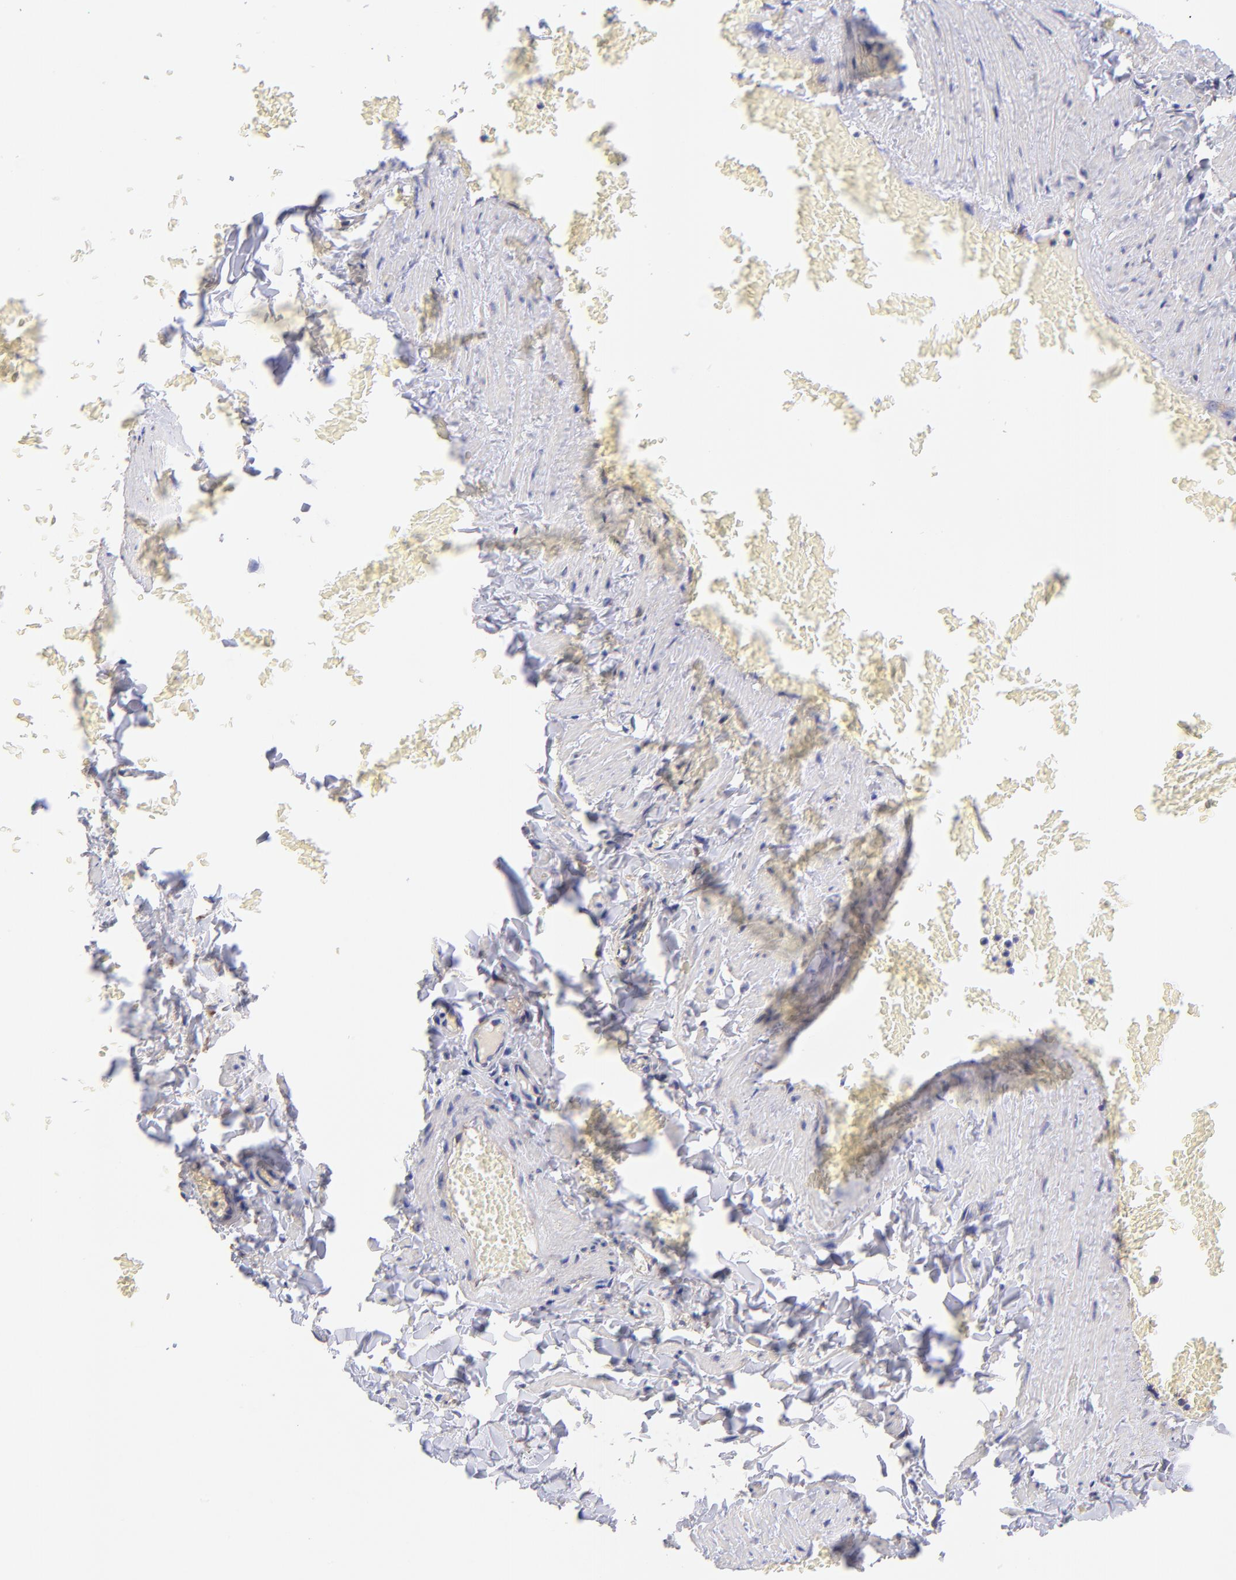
{"staining": {"intensity": "negative", "quantity": "none", "location": "none"}, "tissue": "soft tissue", "cell_type": "Fibroblasts", "image_type": "normal", "snomed": [{"axis": "morphology", "description": "Normal tissue, NOS"}, {"axis": "topography", "description": "Vascular tissue"}], "caption": "DAB (3,3'-diaminobenzidine) immunohistochemical staining of benign soft tissue shows no significant positivity in fibroblasts.", "gene": "PREX1", "patient": {"sex": "male", "age": 41}}